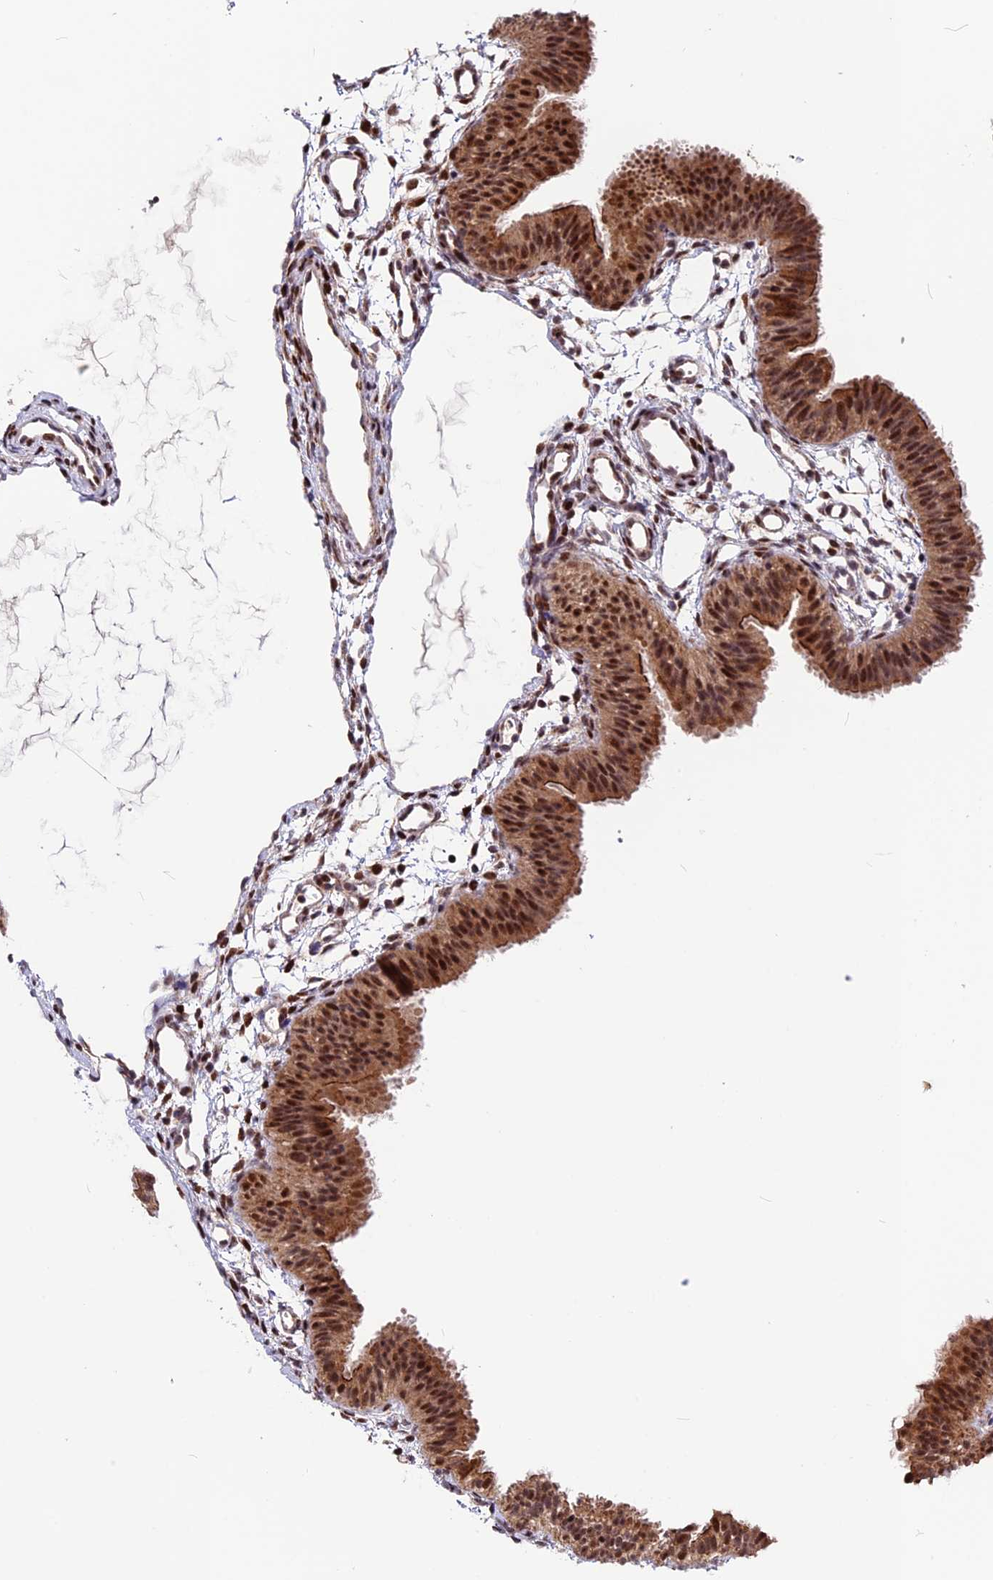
{"staining": {"intensity": "moderate", "quantity": ">75%", "location": "cytoplasmic/membranous,nuclear"}, "tissue": "fallopian tube", "cell_type": "Glandular cells", "image_type": "normal", "snomed": [{"axis": "morphology", "description": "Normal tissue, NOS"}, {"axis": "topography", "description": "Fallopian tube"}], "caption": "High-power microscopy captured an IHC histopathology image of normal fallopian tube, revealing moderate cytoplasmic/membranous,nuclear positivity in about >75% of glandular cells.", "gene": "FAM174C", "patient": {"sex": "female", "age": 35}}